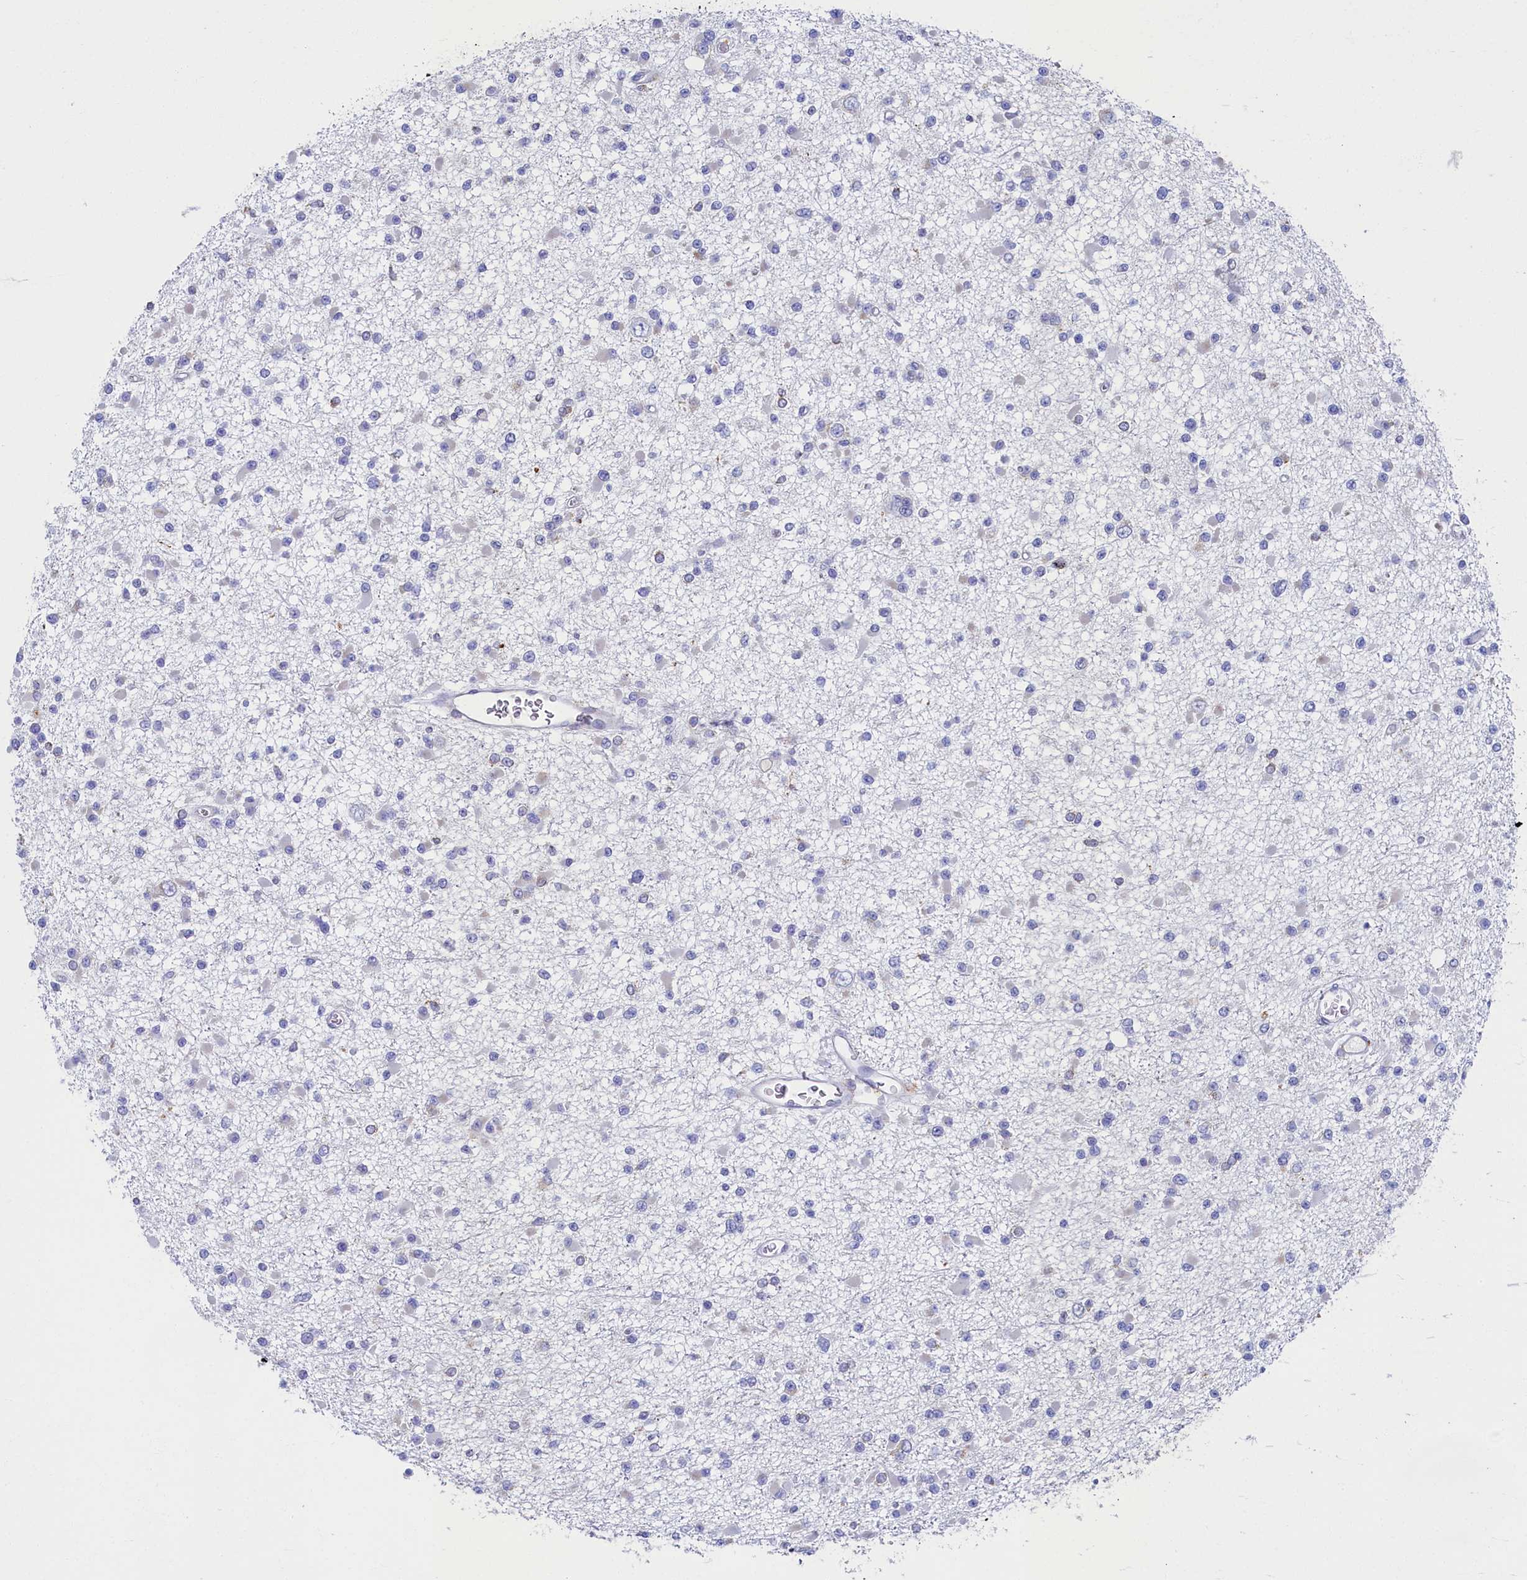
{"staining": {"intensity": "negative", "quantity": "none", "location": "none"}, "tissue": "glioma", "cell_type": "Tumor cells", "image_type": "cancer", "snomed": [{"axis": "morphology", "description": "Glioma, malignant, Low grade"}, {"axis": "topography", "description": "Brain"}], "caption": "Glioma was stained to show a protein in brown. There is no significant staining in tumor cells.", "gene": "TMEM18", "patient": {"sex": "female", "age": 22}}